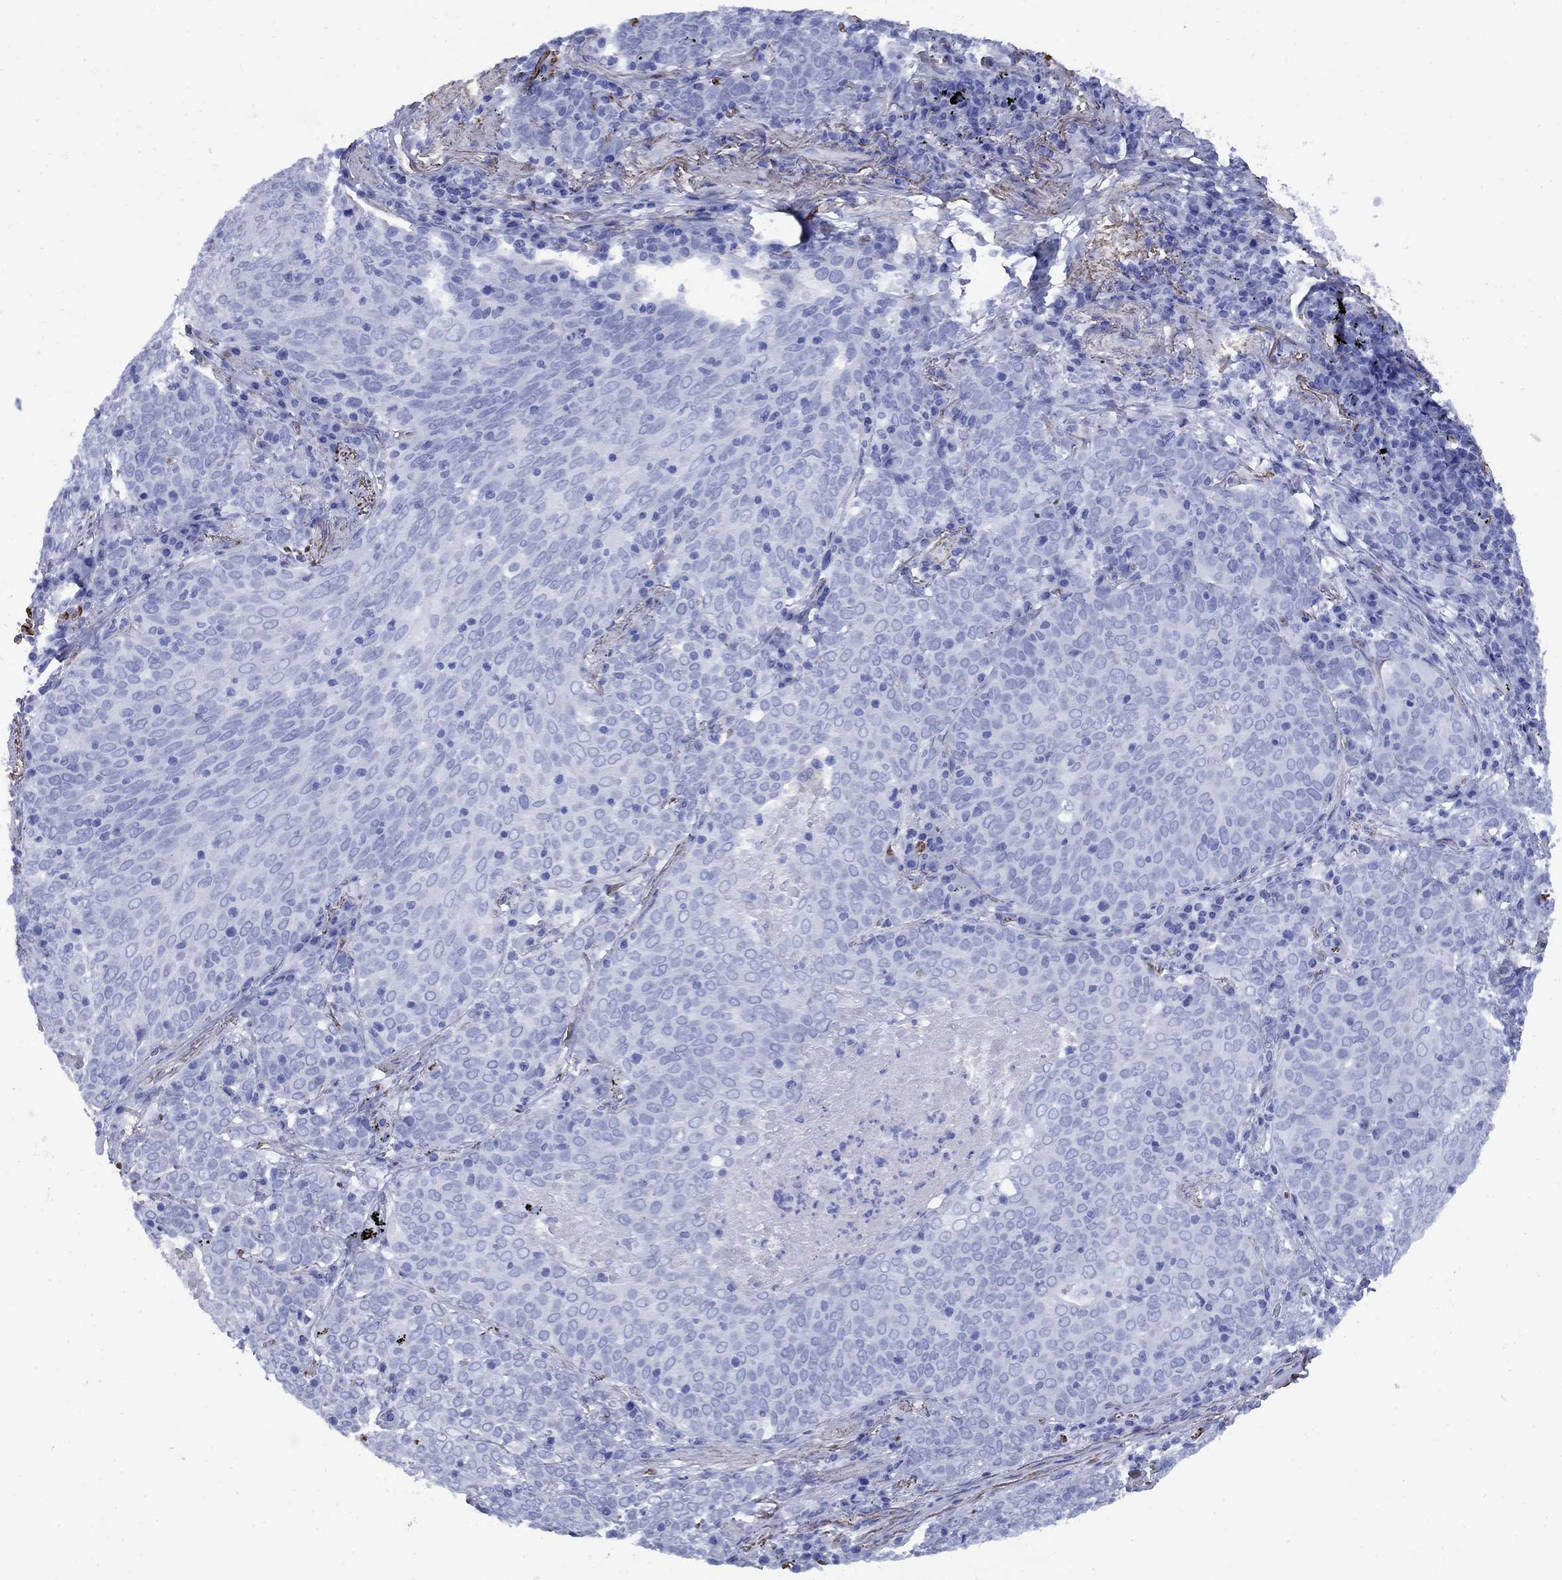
{"staining": {"intensity": "negative", "quantity": "none", "location": "none"}, "tissue": "lung cancer", "cell_type": "Tumor cells", "image_type": "cancer", "snomed": [{"axis": "morphology", "description": "Squamous cell carcinoma, NOS"}, {"axis": "topography", "description": "Lung"}], "caption": "This is a photomicrograph of immunohistochemistry (IHC) staining of lung cancer, which shows no positivity in tumor cells.", "gene": "VTN", "patient": {"sex": "male", "age": 82}}